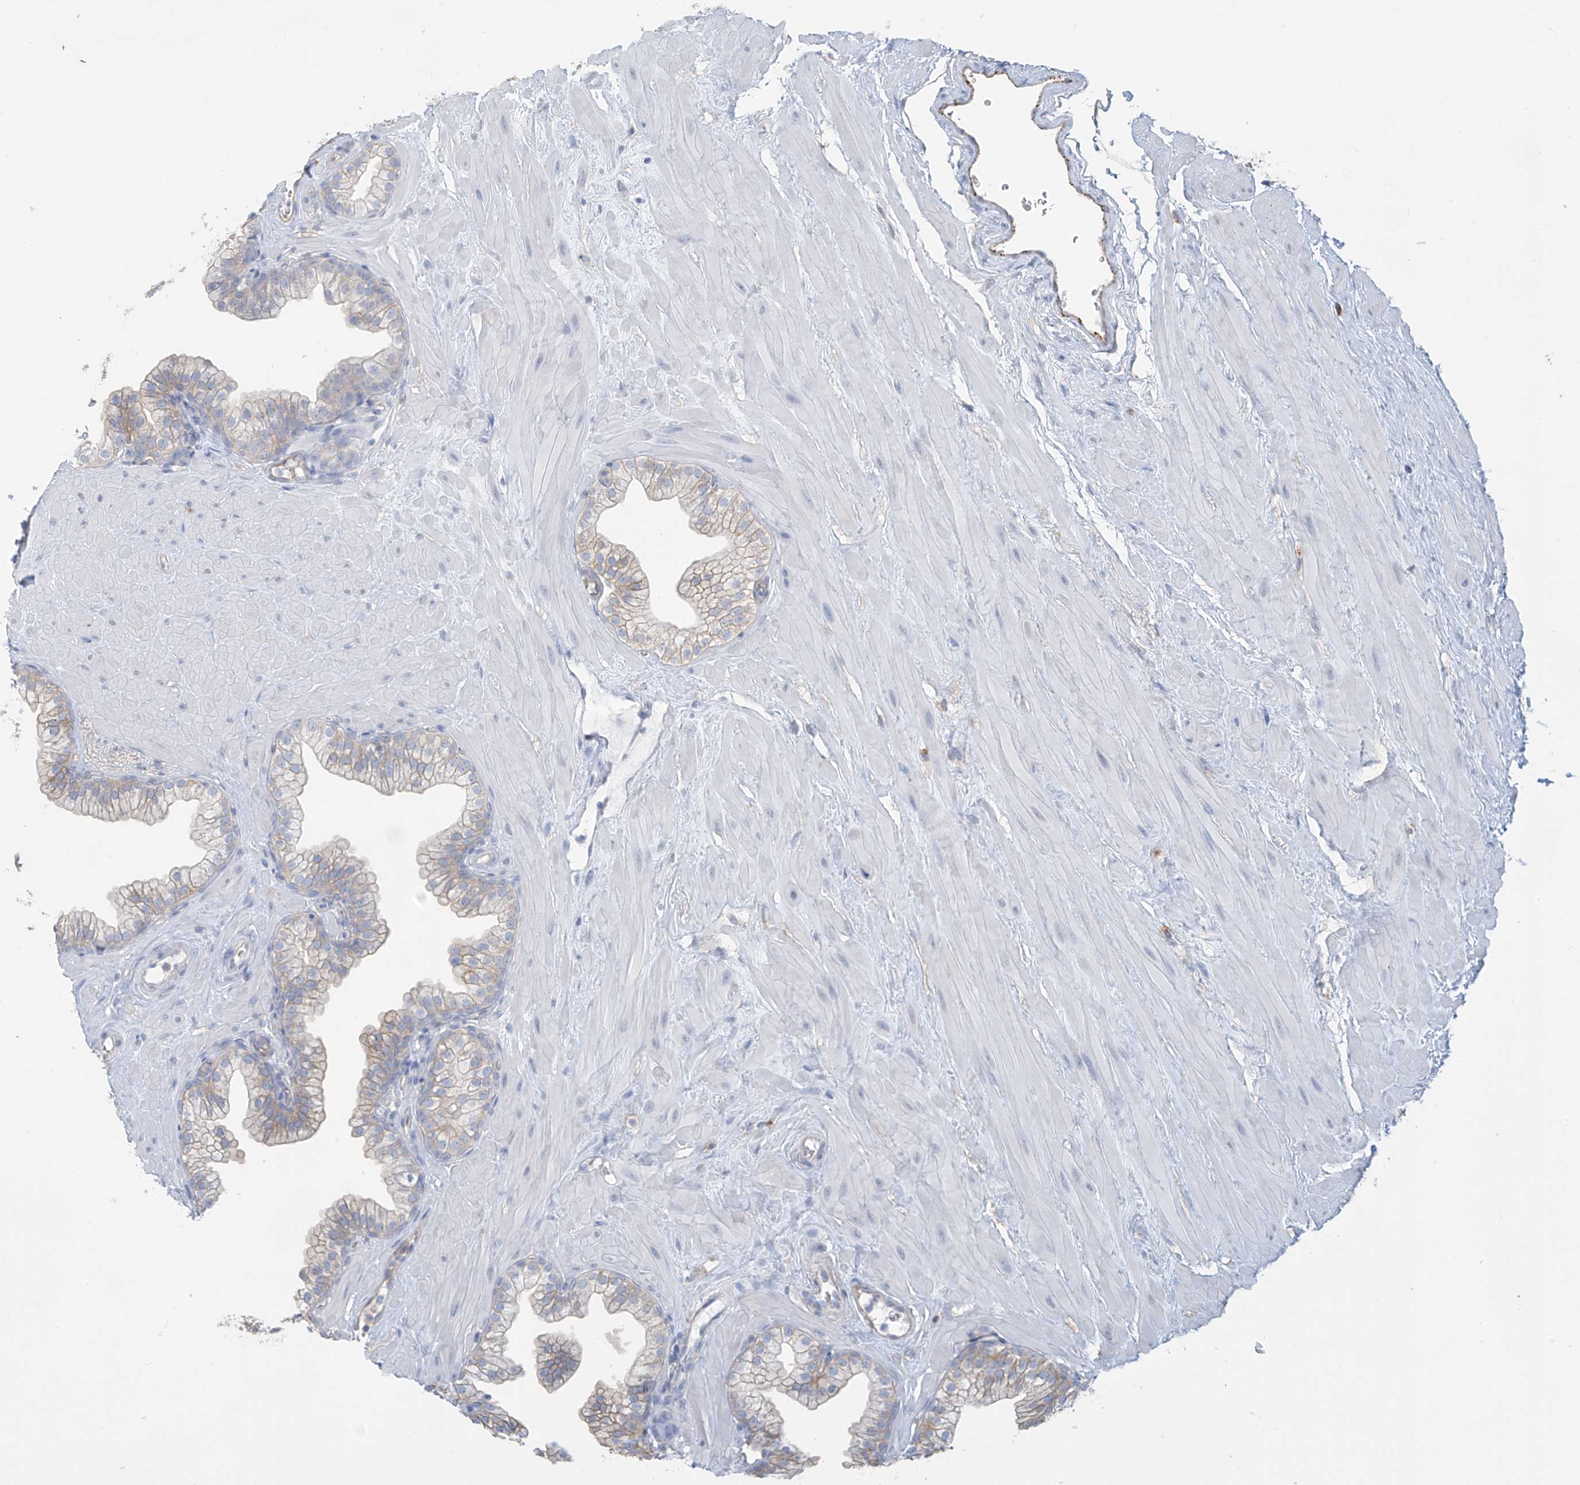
{"staining": {"intensity": "weak", "quantity": "25%-75%", "location": "cytoplasmic/membranous"}, "tissue": "prostate", "cell_type": "Glandular cells", "image_type": "normal", "snomed": [{"axis": "morphology", "description": "Normal tissue, NOS"}, {"axis": "morphology", "description": "Urothelial carcinoma, Low grade"}, {"axis": "topography", "description": "Urinary bladder"}, {"axis": "topography", "description": "Prostate"}], "caption": "A micrograph of prostate stained for a protein reveals weak cytoplasmic/membranous brown staining in glandular cells.", "gene": "ZNF846", "patient": {"sex": "male", "age": 60}}